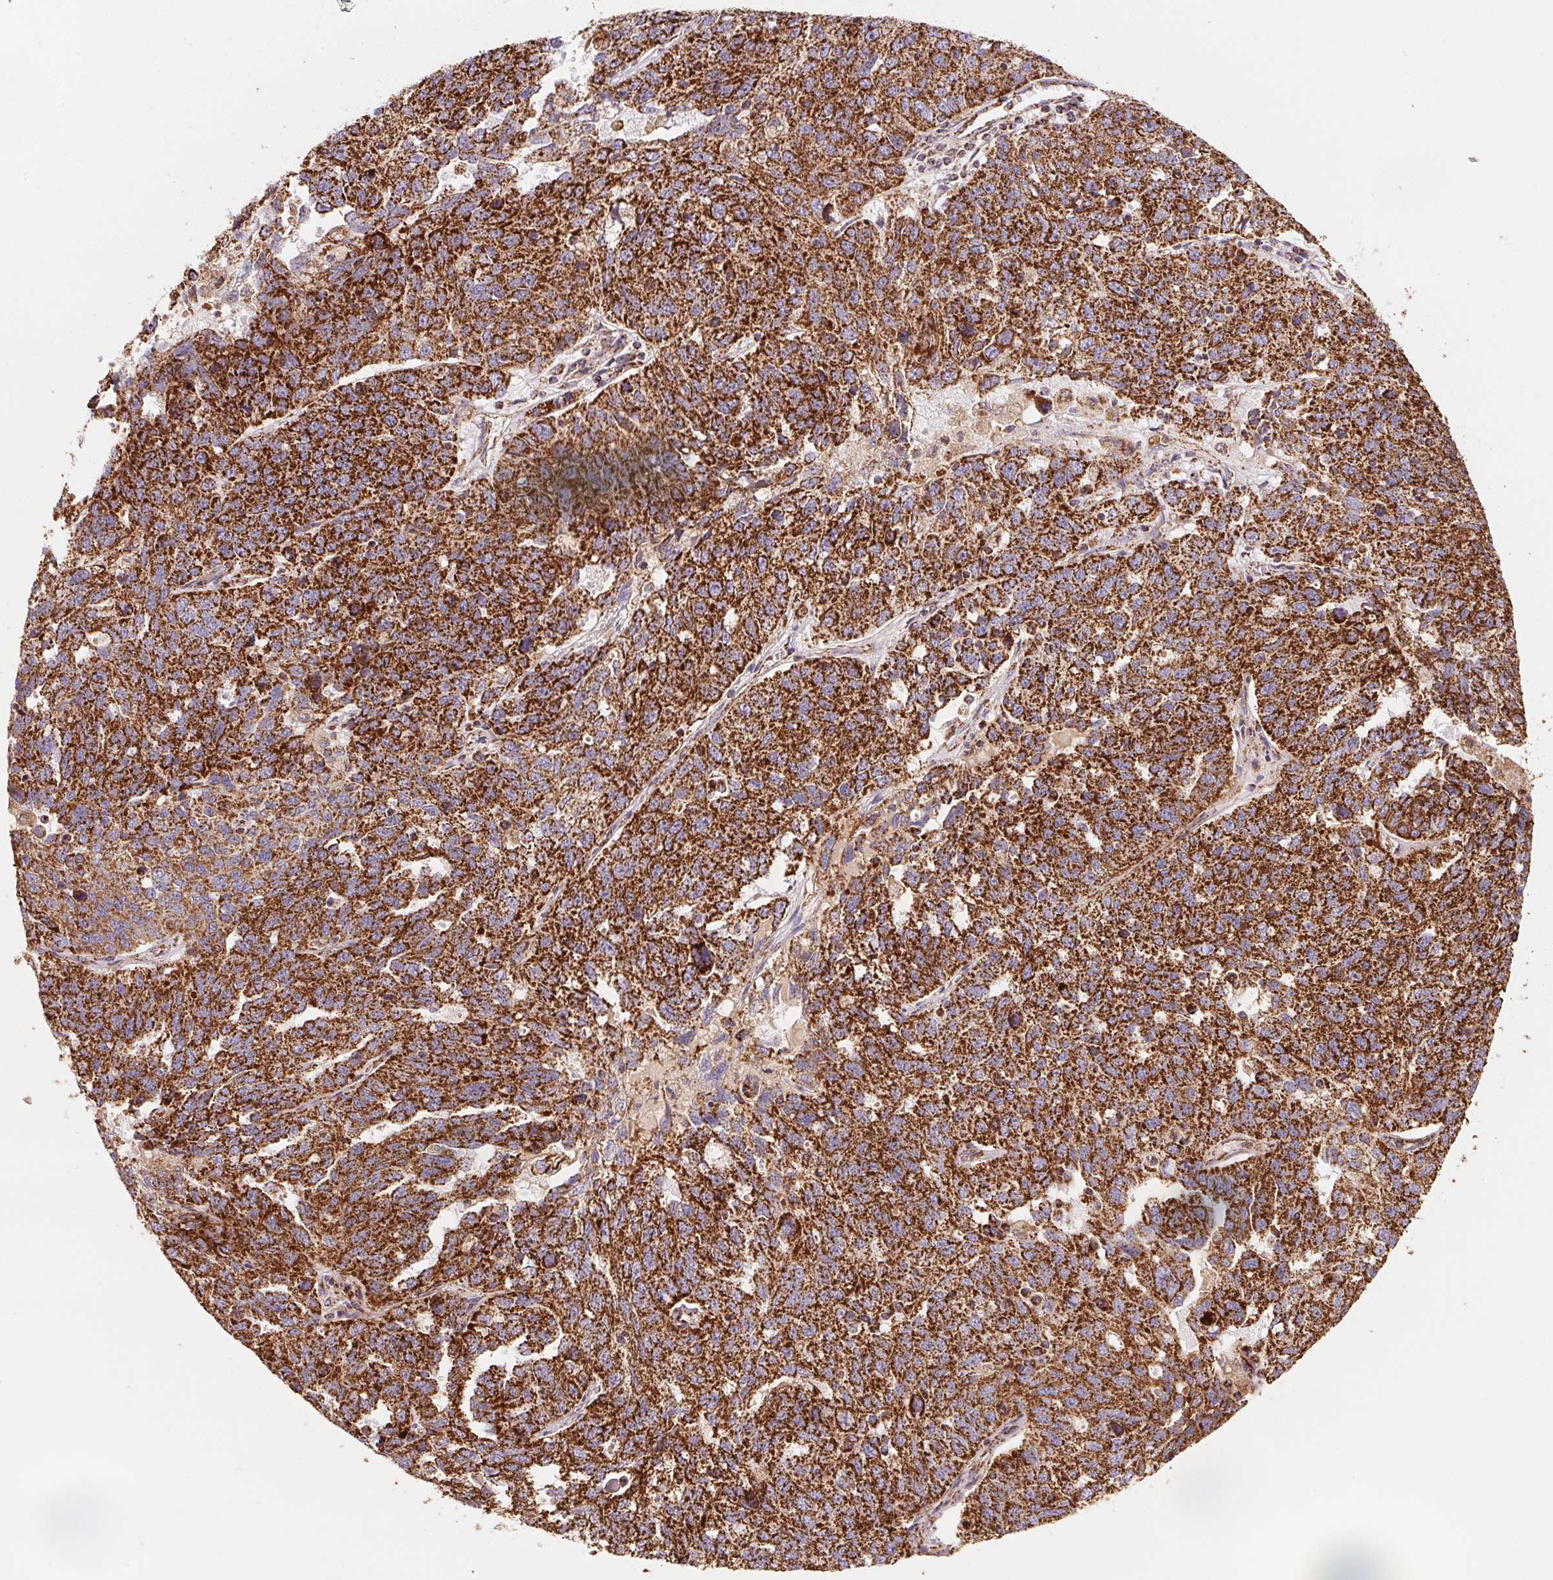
{"staining": {"intensity": "strong", "quantity": ">75%", "location": "cytoplasmic/membranous"}, "tissue": "ovarian cancer", "cell_type": "Tumor cells", "image_type": "cancer", "snomed": [{"axis": "morphology", "description": "Cystadenocarcinoma, serous, NOS"}, {"axis": "topography", "description": "Ovary"}], "caption": "Protein positivity by immunohistochemistry demonstrates strong cytoplasmic/membranous staining in approximately >75% of tumor cells in serous cystadenocarcinoma (ovarian).", "gene": "NDUFS2", "patient": {"sex": "female", "age": 71}}